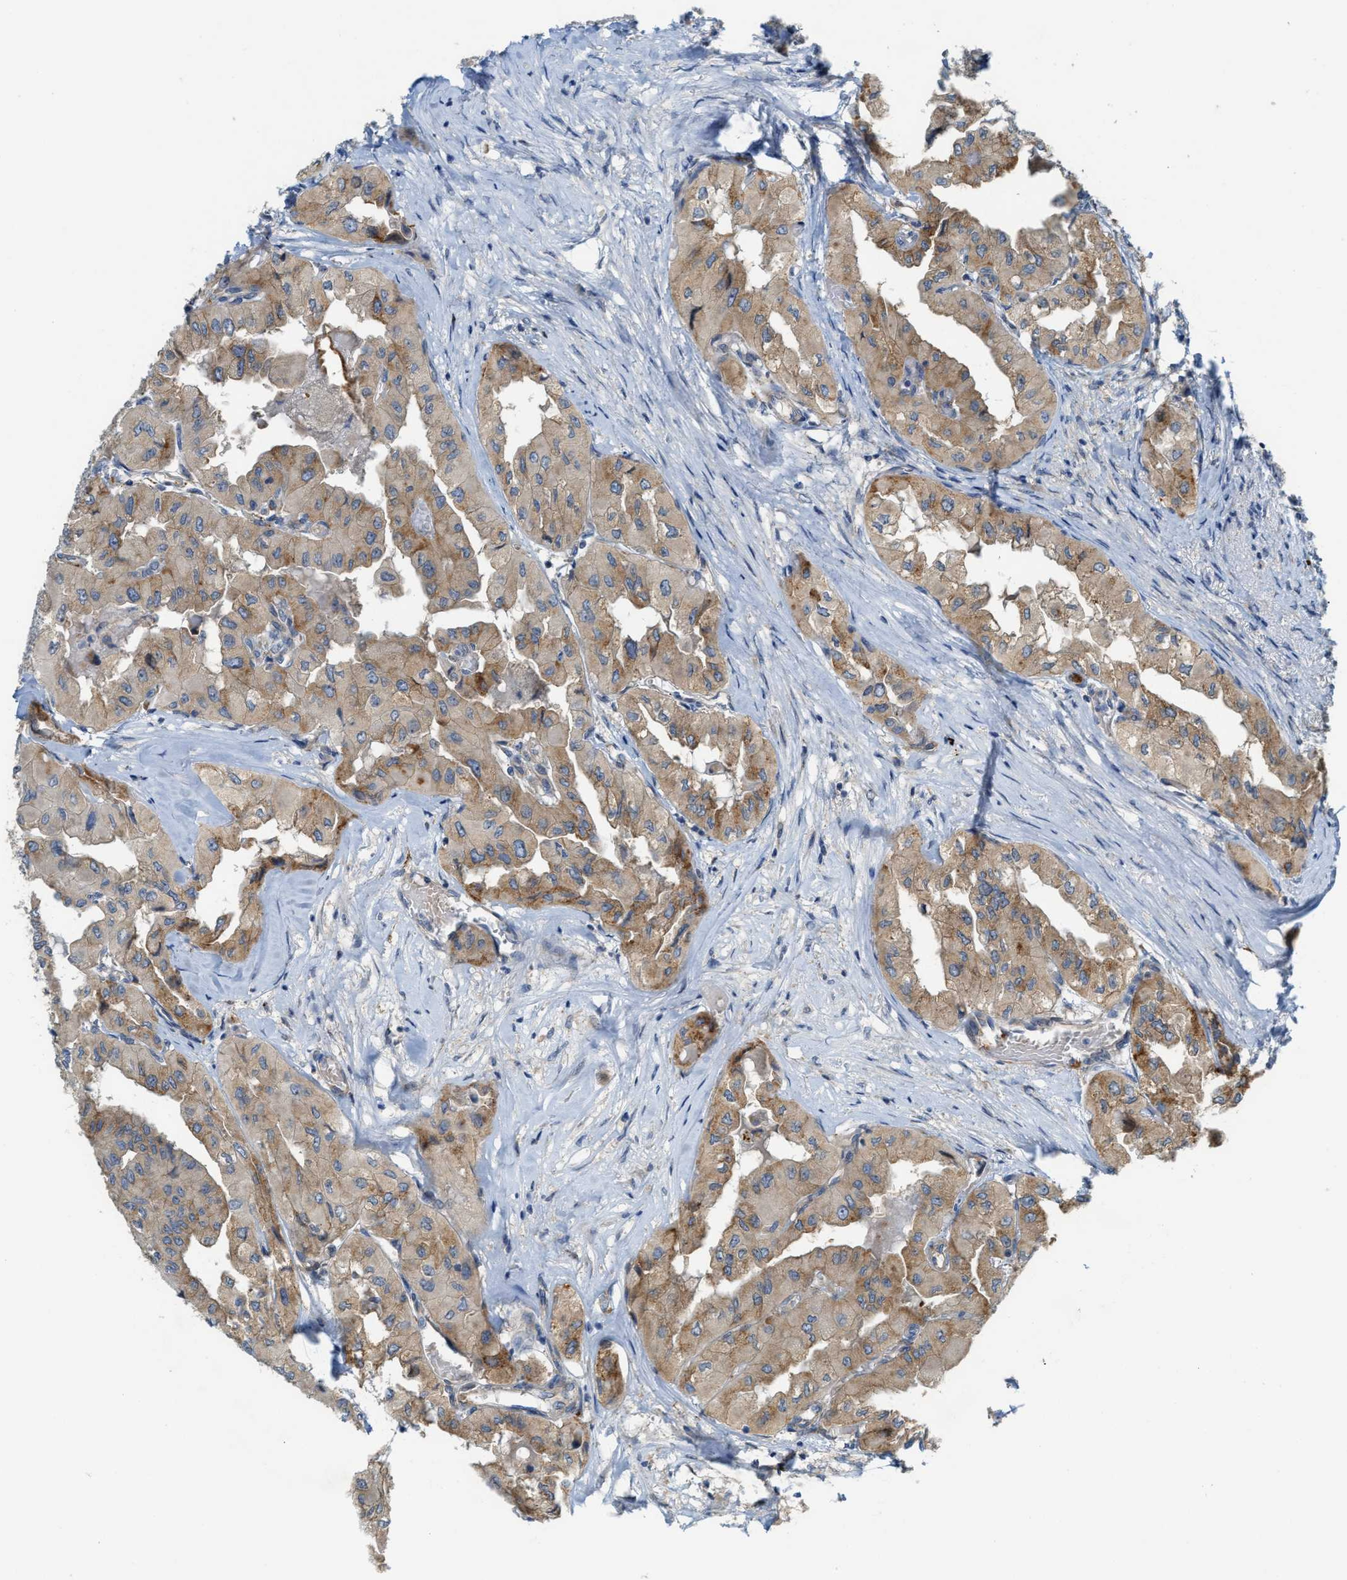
{"staining": {"intensity": "moderate", "quantity": ">75%", "location": "cytoplasmic/membranous"}, "tissue": "thyroid cancer", "cell_type": "Tumor cells", "image_type": "cancer", "snomed": [{"axis": "morphology", "description": "Papillary adenocarcinoma, NOS"}, {"axis": "topography", "description": "Thyroid gland"}], "caption": "High-magnification brightfield microscopy of thyroid cancer (papillary adenocarcinoma) stained with DAB (3,3'-diaminobenzidine) (brown) and counterstained with hematoxylin (blue). tumor cells exhibit moderate cytoplasmic/membranous expression is appreciated in approximately>75% of cells.", "gene": "KLHDC10", "patient": {"sex": "female", "age": 59}}